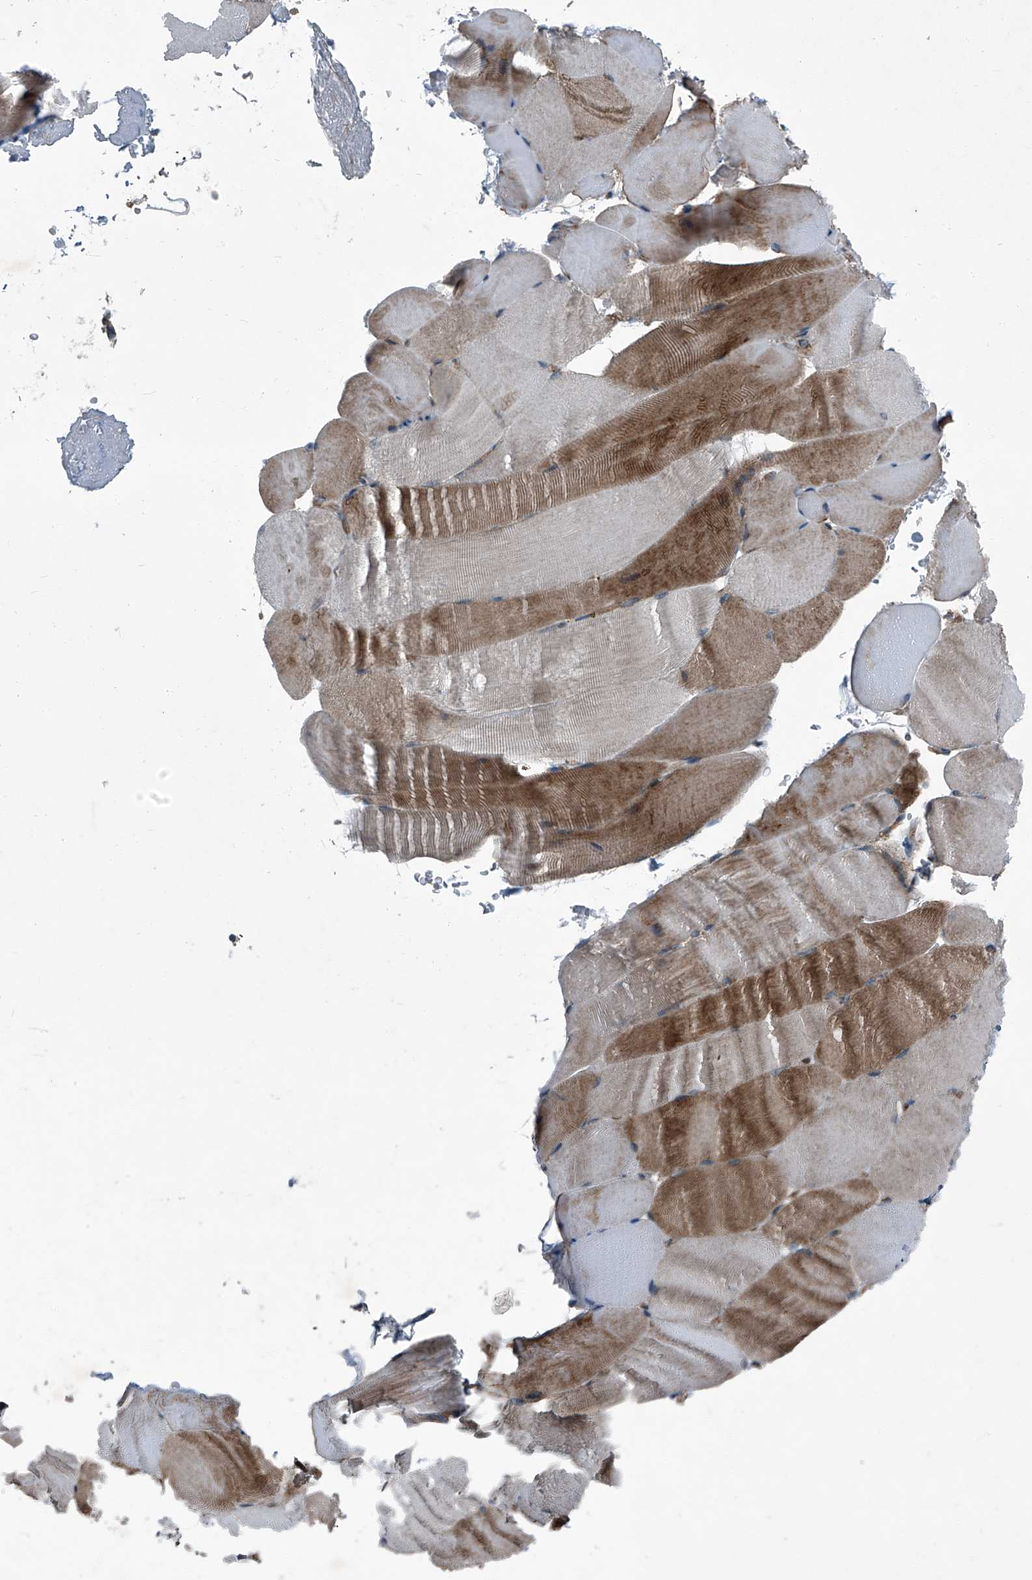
{"staining": {"intensity": "moderate", "quantity": "25%-75%", "location": "cytoplasmic/membranous"}, "tissue": "skeletal muscle", "cell_type": "Myocytes", "image_type": "normal", "snomed": [{"axis": "morphology", "description": "Normal tissue, NOS"}, {"axis": "topography", "description": "Skeletal muscle"}, {"axis": "topography", "description": "Parathyroid gland"}], "caption": "The image demonstrates immunohistochemical staining of normal skeletal muscle. There is moderate cytoplasmic/membranous staining is seen in approximately 25%-75% of myocytes.", "gene": "SENP2", "patient": {"sex": "female", "age": 37}}